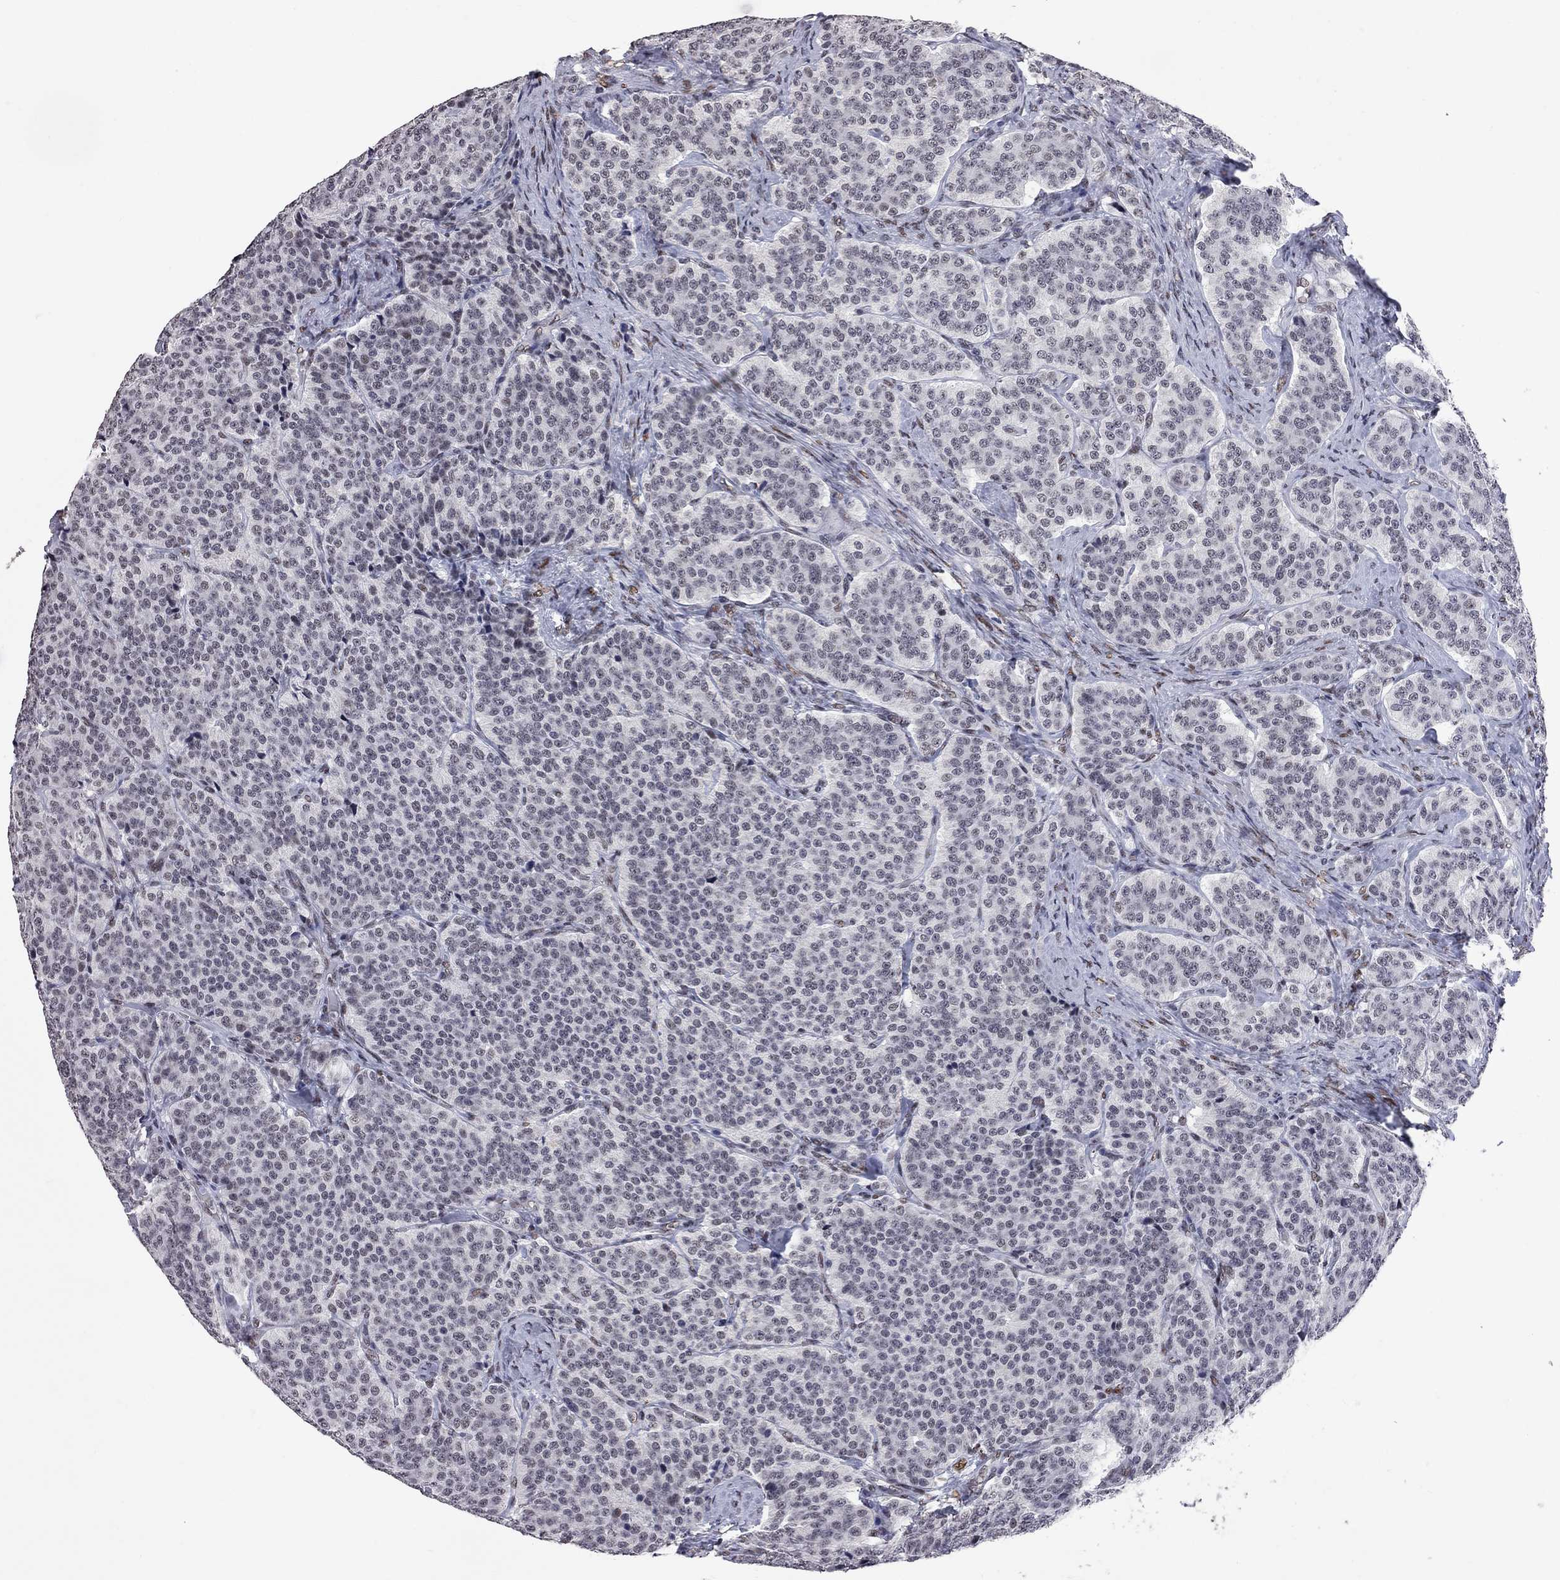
{"staining": {"intensity": "negative", "quantity": "none", "location": "none"}, "tissue": "carcinoid", "cell_type": "Tumor cells", "image_type": "cancer", "snomed": [{"axis": "morphology", "description": "Carcinoid, malignant, NOS"}, {"axis": "topography", "description": "Small intestine"}], "caption": "The immunohistochemistry micrograph has no significant expression in tumor cells of carcinoid tissue.", "gene": "ZBTB47", "patient": {"sex": "female", "age": 58}}